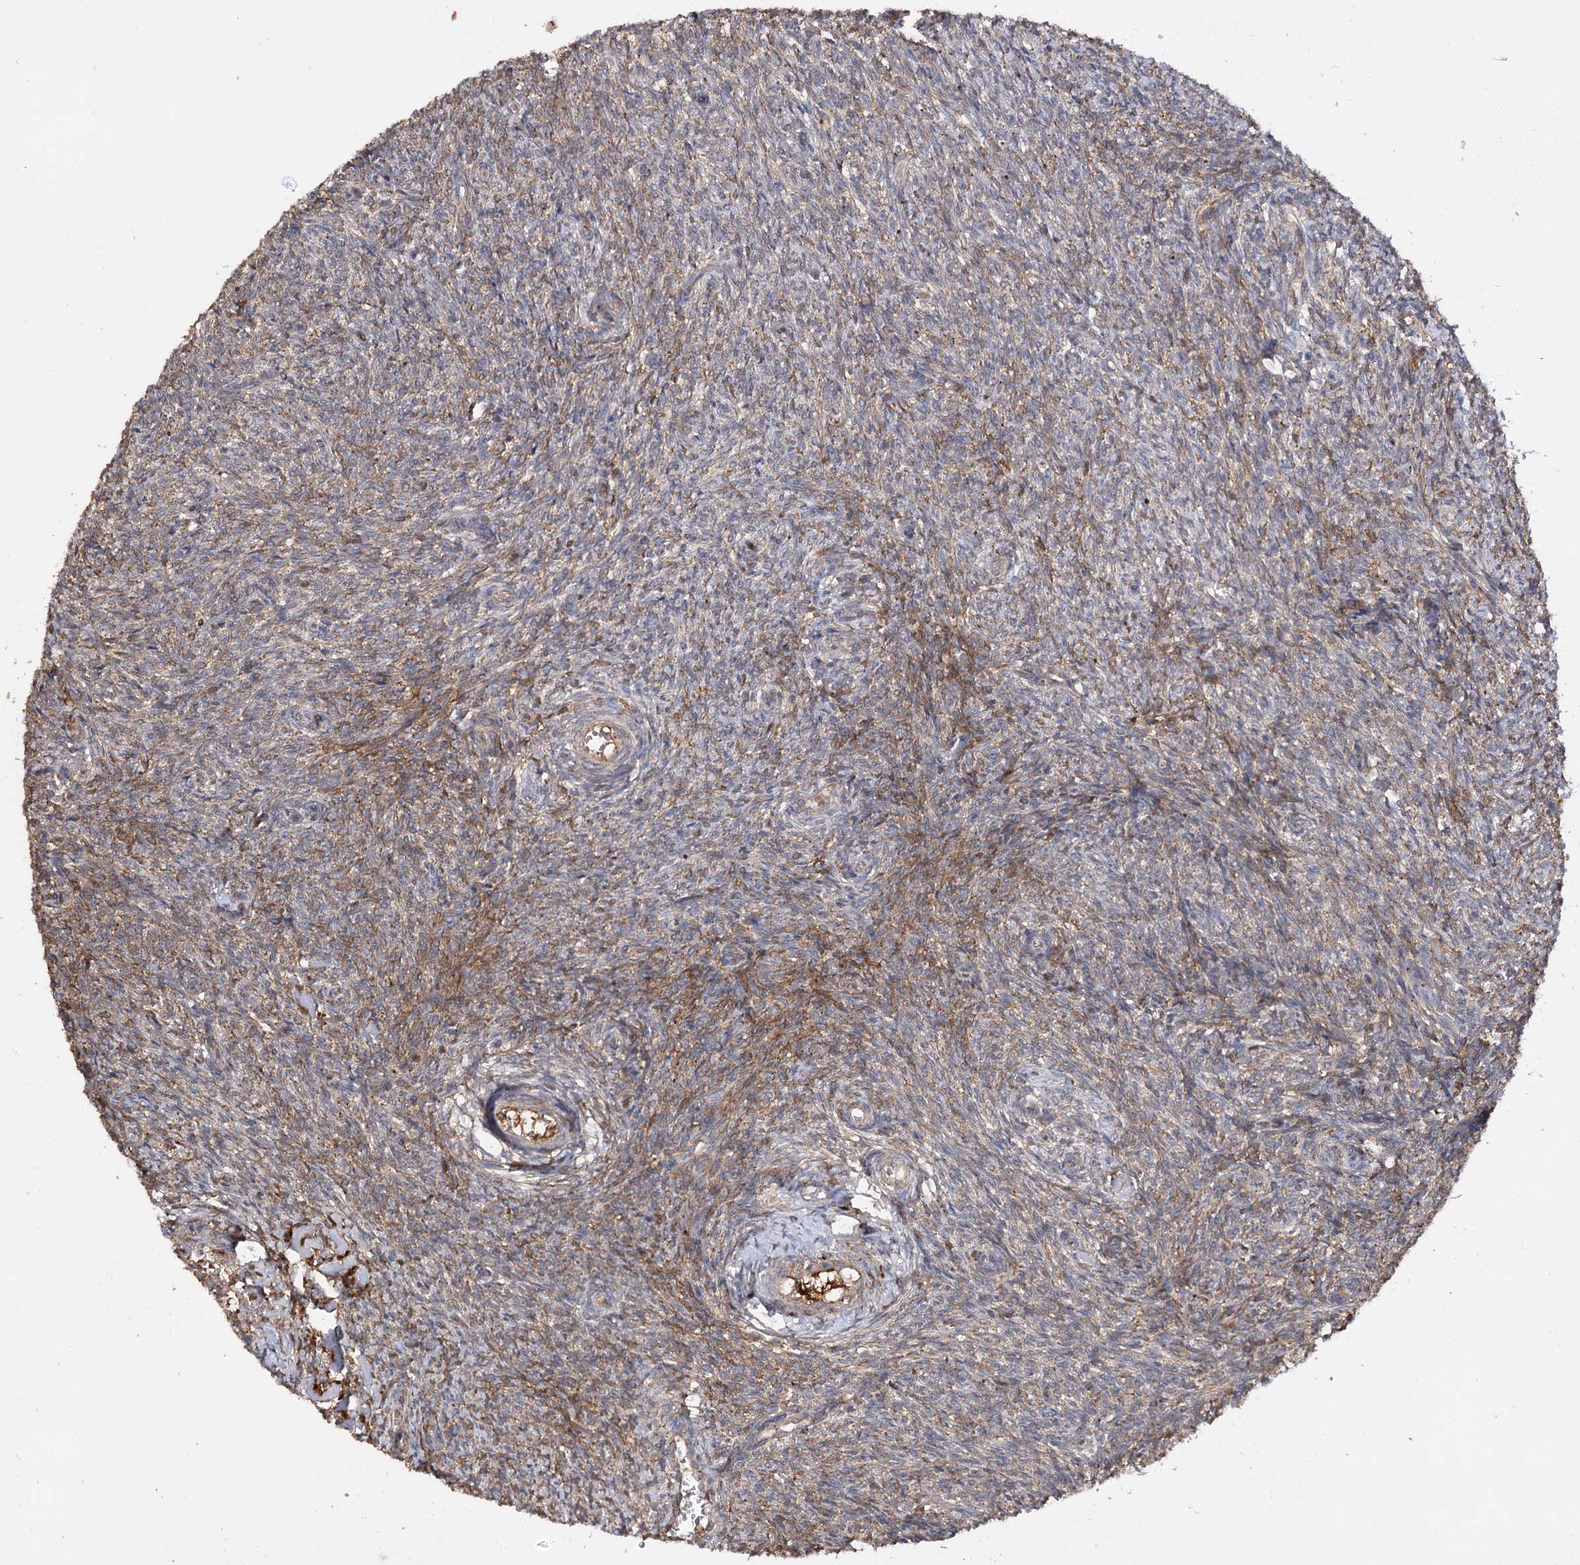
{"staining": {"intensity": "moderate", "quantity": "25%-75%", "location": "cytoplasmic/membranous"}, "tissue": "ovary", "cell_type": "Ovarian stroma cells", "image_type": "normal", "snomed": [{"axis": "morphology", "description": "Normal tissue, NOS"}, {"axis": "topography", "description": "Ovary"}], "caption": "Immunohistochemistry of benign human ovary exhibits medium levels of moderate cytoplasmic/membranous positivity in about 25%-75% of ovarian stroma cells. (DAB IHC with brightfield microscopy, high magnification).", "gene": "ARL13A", "patient": {"sex": "female", "age": 44}}